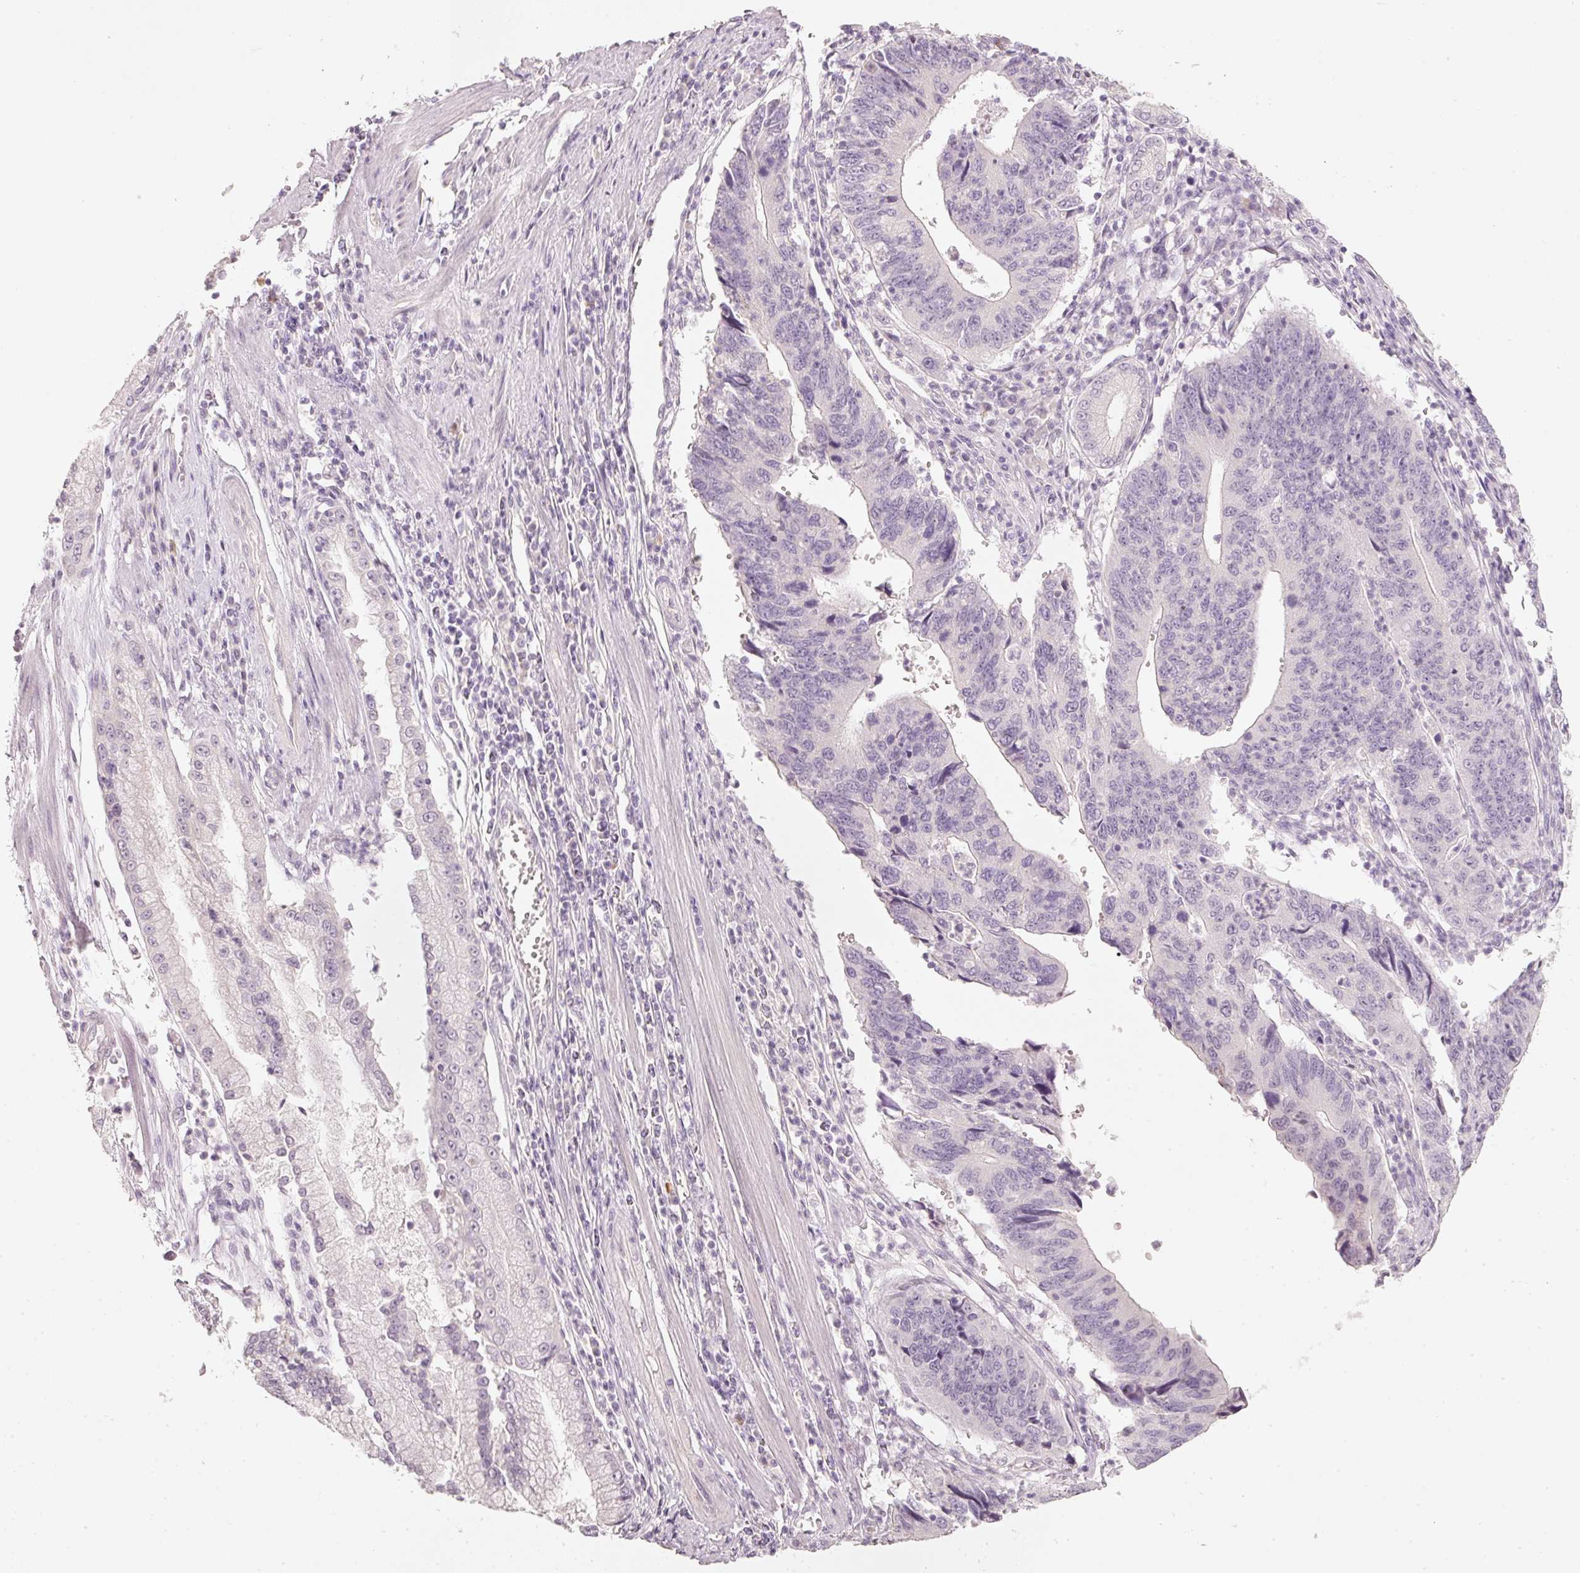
{"staining": {"intensity": "negative", "quantity": "none", "location": "none"}, "tissue": "stomach cancer", "cell_type": "Tumor cells", "image_type": "cancer", "snomed": [{"axis": "morphology", "description": "Adenocarcinoma, NOS"}, {"axis": "topography", "description": "Stomach"}], "caption": "Photomicrograph shows no significant protein positivity in tumor cells of stomach cancer.", "gene": "STEAP1", "patient": {"sex": "male", "age": 59}}